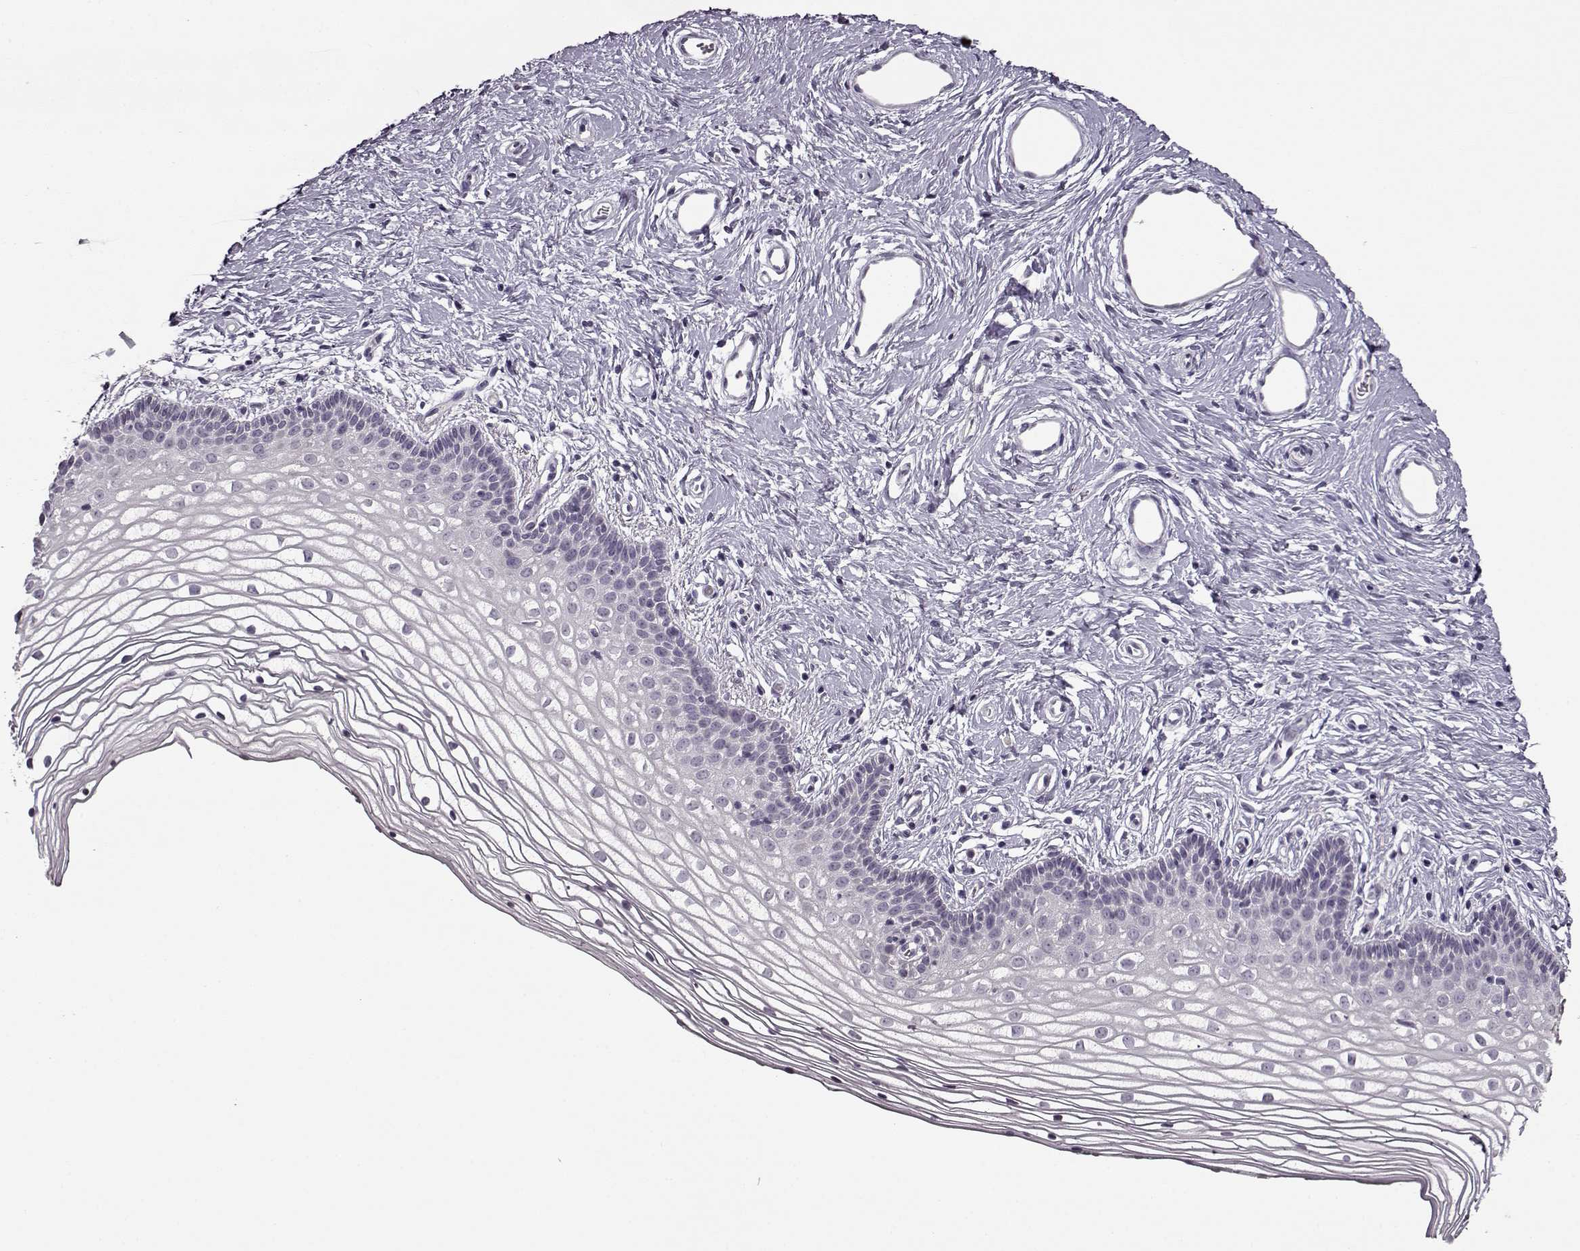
{"staining": {"intensity": "negative", "quantity": "none", "location": "none"}, "tissue": "vagina", "cell_type": "Squamous epithelial cells", "image_type": "normal", "snomed": [{"axis": "morphology", "description": "Normal tissue, NOS"}, {"axis": "topography", "description": "Vagina"}], "caption": "Protein analysis of unremarkable vagina reveals no significant staining in squamous epithelial cells.", "gene": "FSHB", "patient": {"sex": "female", "age": 36}}